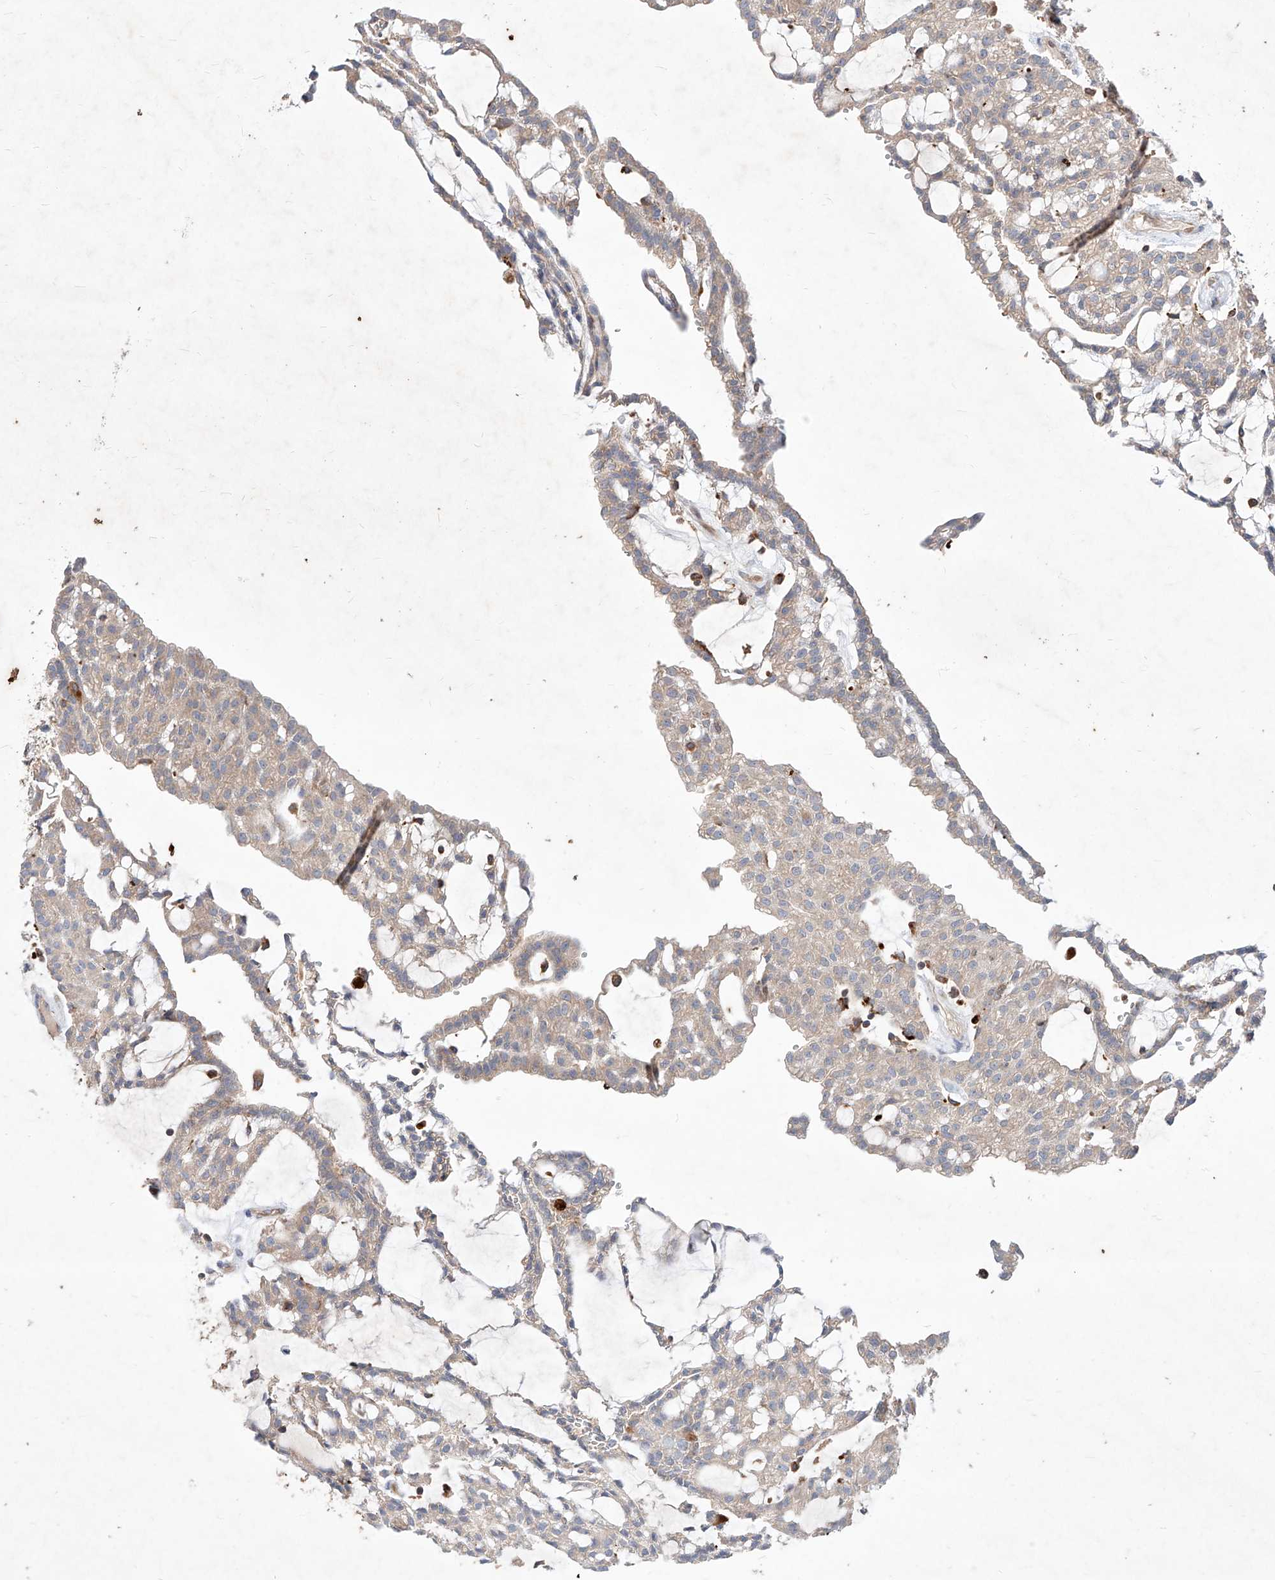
{"staining": {"intensity": "negative", "quantity": "none", "location": "none"}, "tissue": "renal cancer", "cell_type": "Tumor cells", "image_type": "cancer", "snomed": [{"axis": "morphology", "description": "Adenocarcinoma, NOS"}, {"axis": "topography", "description": "Kidney"}], "caption": "DAB (3,3'-diaminobenzidine) immunohistochemical staining of renal adenocarcinoma displays no significant positivity in tumor cells.", "gene": "TSNAX", "patient": {"sex": "male", "age": 63}}